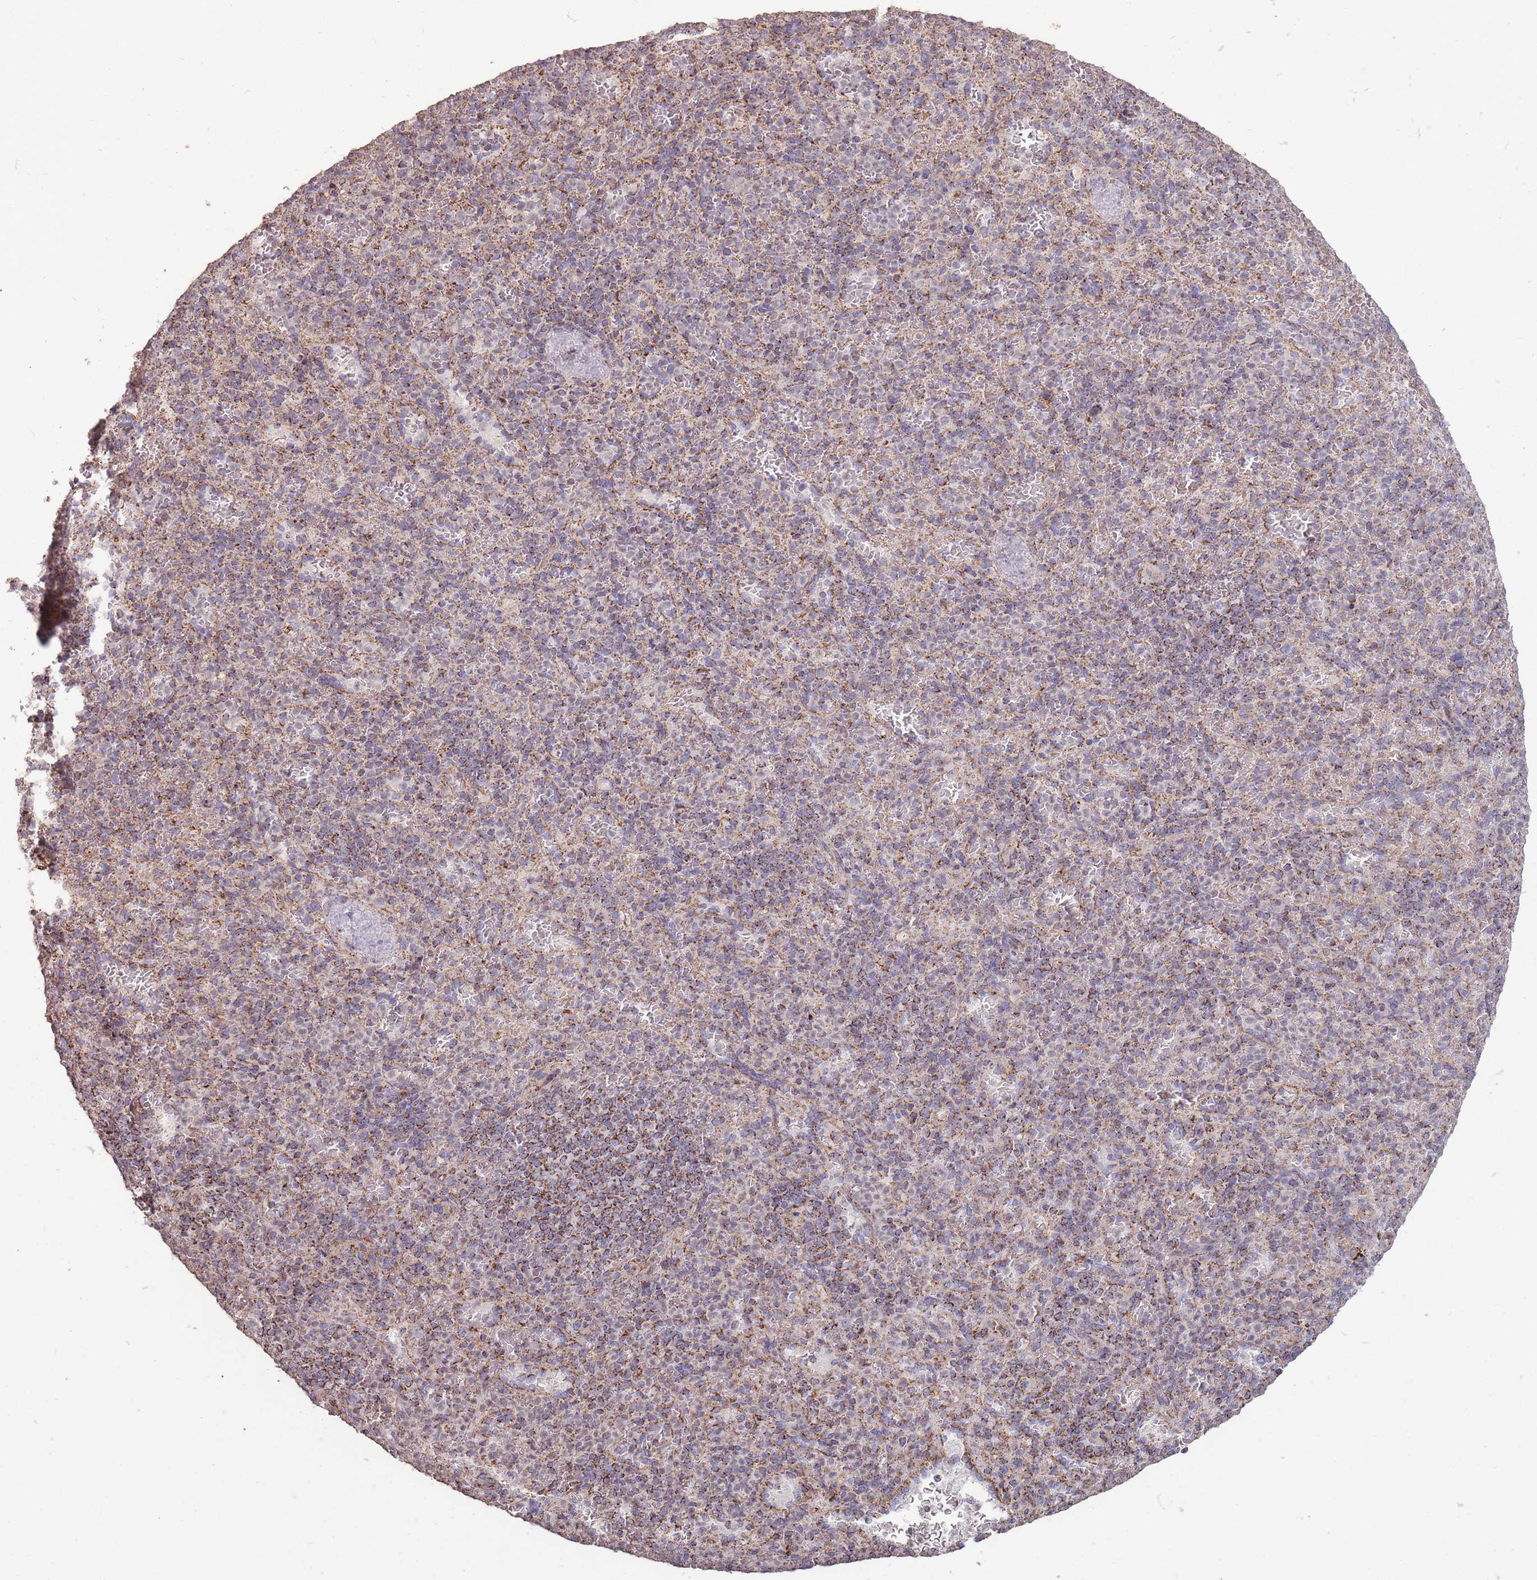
{"staining": {"intensity": "strong", "quantity": "25%-75%", "location": "cytoplasmic/membranous"}, "tissue": "spleen", "cell_type": "Cells in red pulp", "image_type": "normal", "snomed": [{"axis": "morphology", "description": "Normal tissue, NOS"}, {"axis": "topography", "description": "Spleen"}], "caption": "Immunohistochemistry histopathology image of normal human spleen stained for a protein (brown), which shows high levels of strong cytoplasmic/membranous expression in approximately 25%-75% of cells in red pulp.", "gene": "CNOT8", "patient": {"sex": "female", "age": 74}}